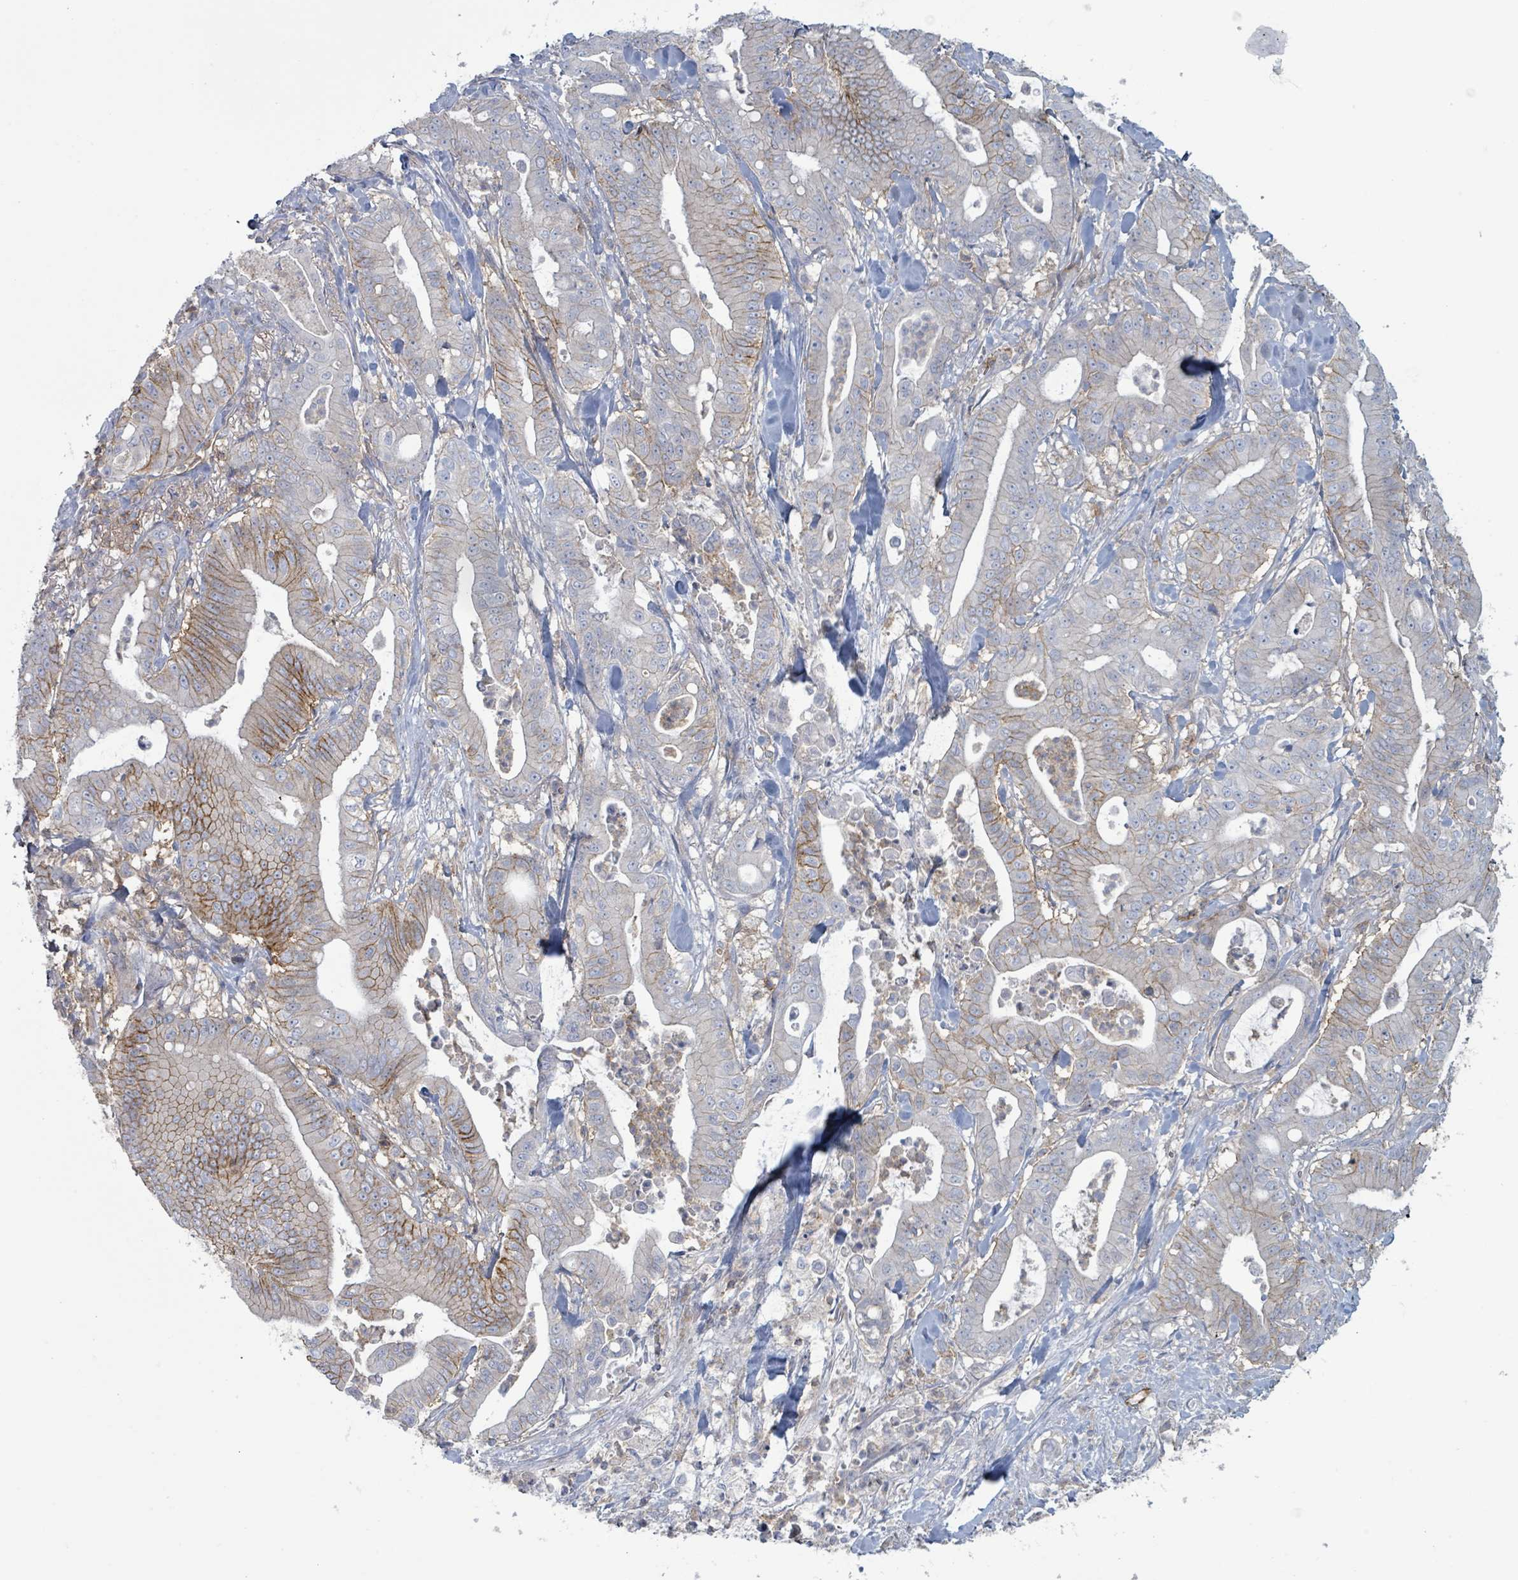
{"staining": {"intensity": "moderate", "quantity": "<25%", "location": "cytoplasmic/membranous"}, "tissue": "pancreatic cancer", "cell_type": "Tumor cells", "image_type": "cancer", "snomed": [{"axis": "morphology", "description": "Adenocarcinoma, NOS"}, {"axis": "topography", "description": "Pancreas"}], "caption": "High-magnification brightfield microscopy of adenocarcinoma (pancreatic) stained with DAB (brown) and counterstained with hematoxylin (blue). tumor cells exhibit moderate cytoplasmic/membranous positivity is appreciated in approximately<25% of cells.", "gene": "TNFRSF14", "patient": {"sex": "male", "age": 71}}